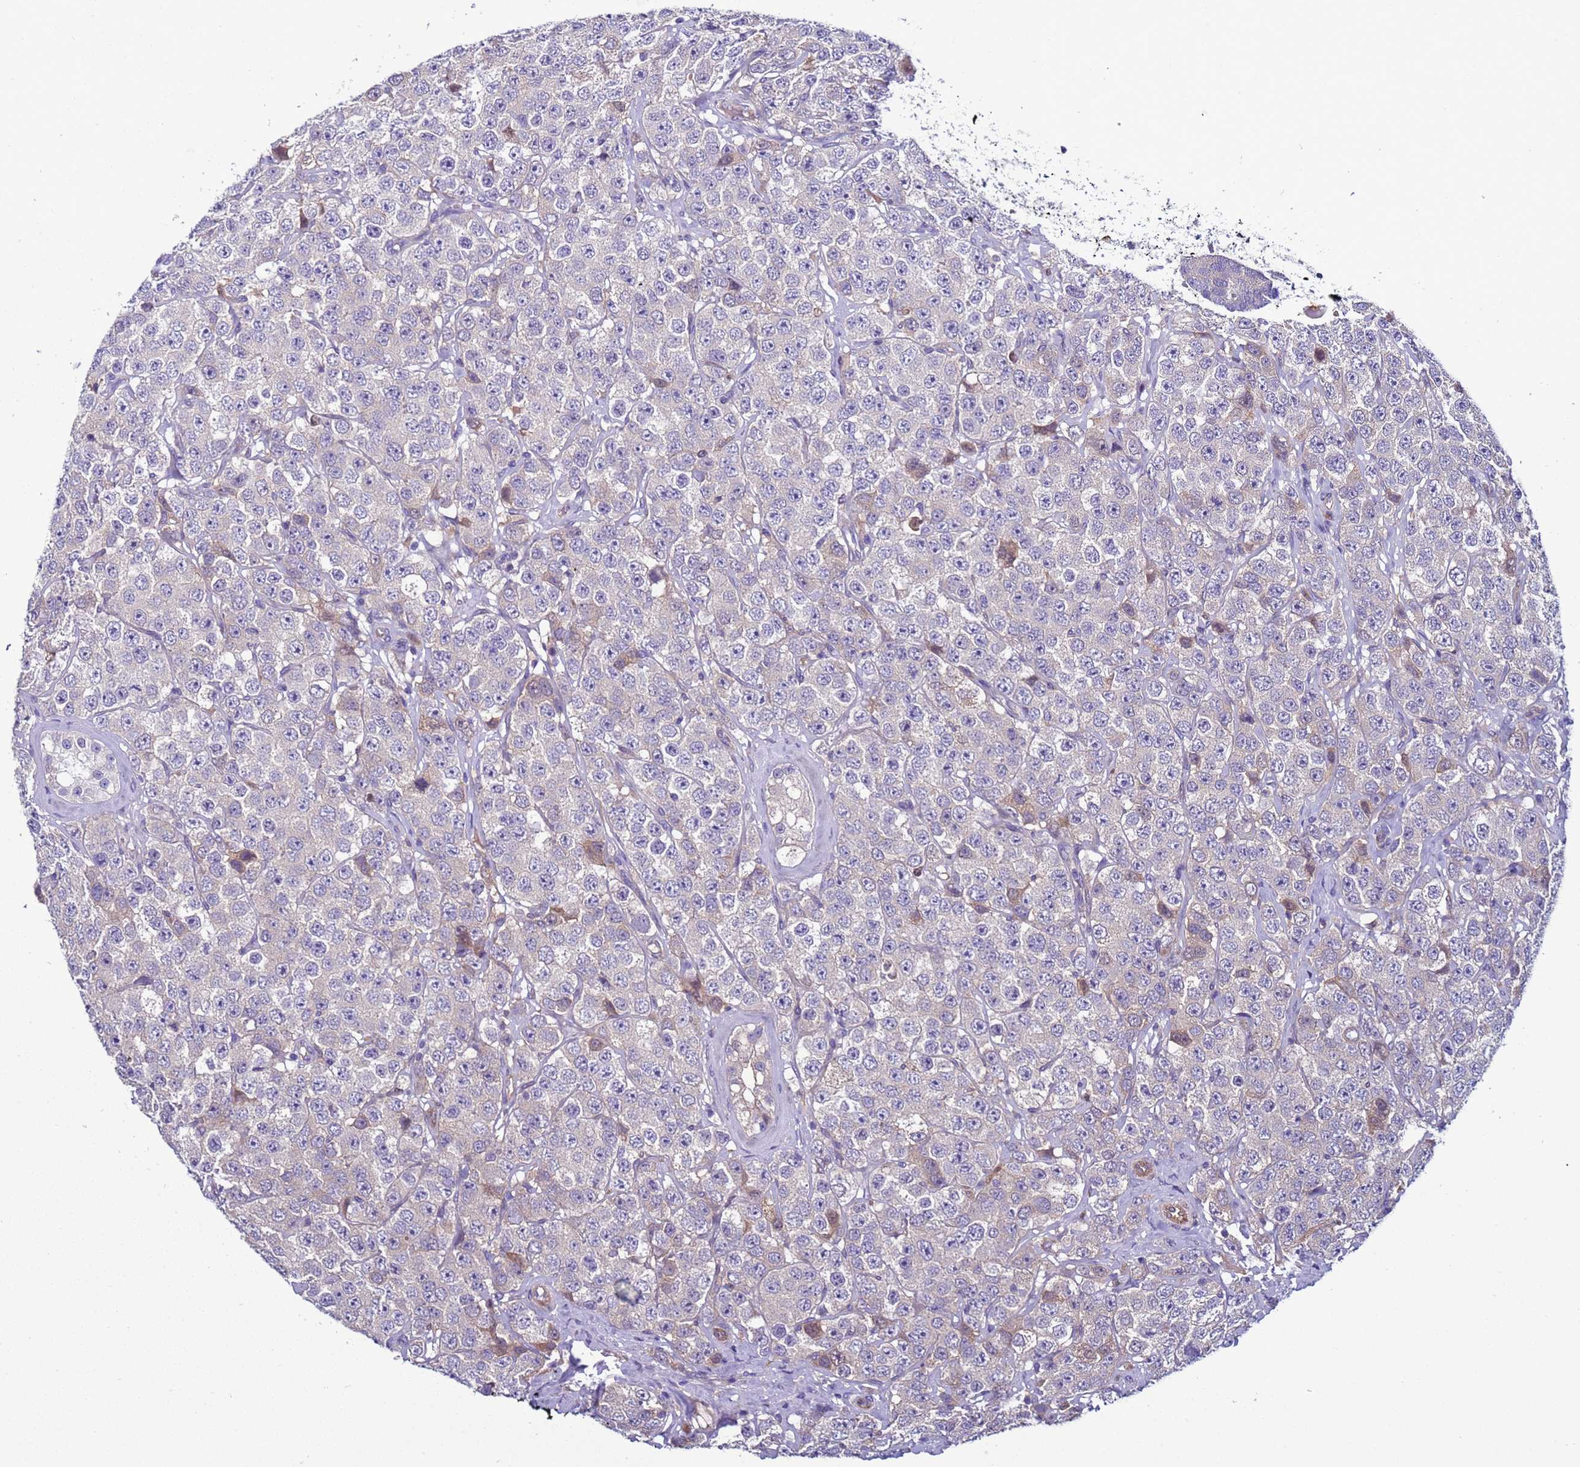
{"staining": {"intensity": "negative", "quantity": "none", "location": "none"}, "tissue": "testis cancer", "cell_type": "Tumor cells", "image_type": "cancer", "snomed": [{"axis": "morphology", "description": "Seminoma, NOS"}, {"axis": "topography", "description": "Testis"}], "caption": "Immunohistochemical staining of human testis cancer (seminoma) displays no significant positivity in tumor cells.", "gene": "NAT2", "patient": {"sex": "male", "age": 28}}